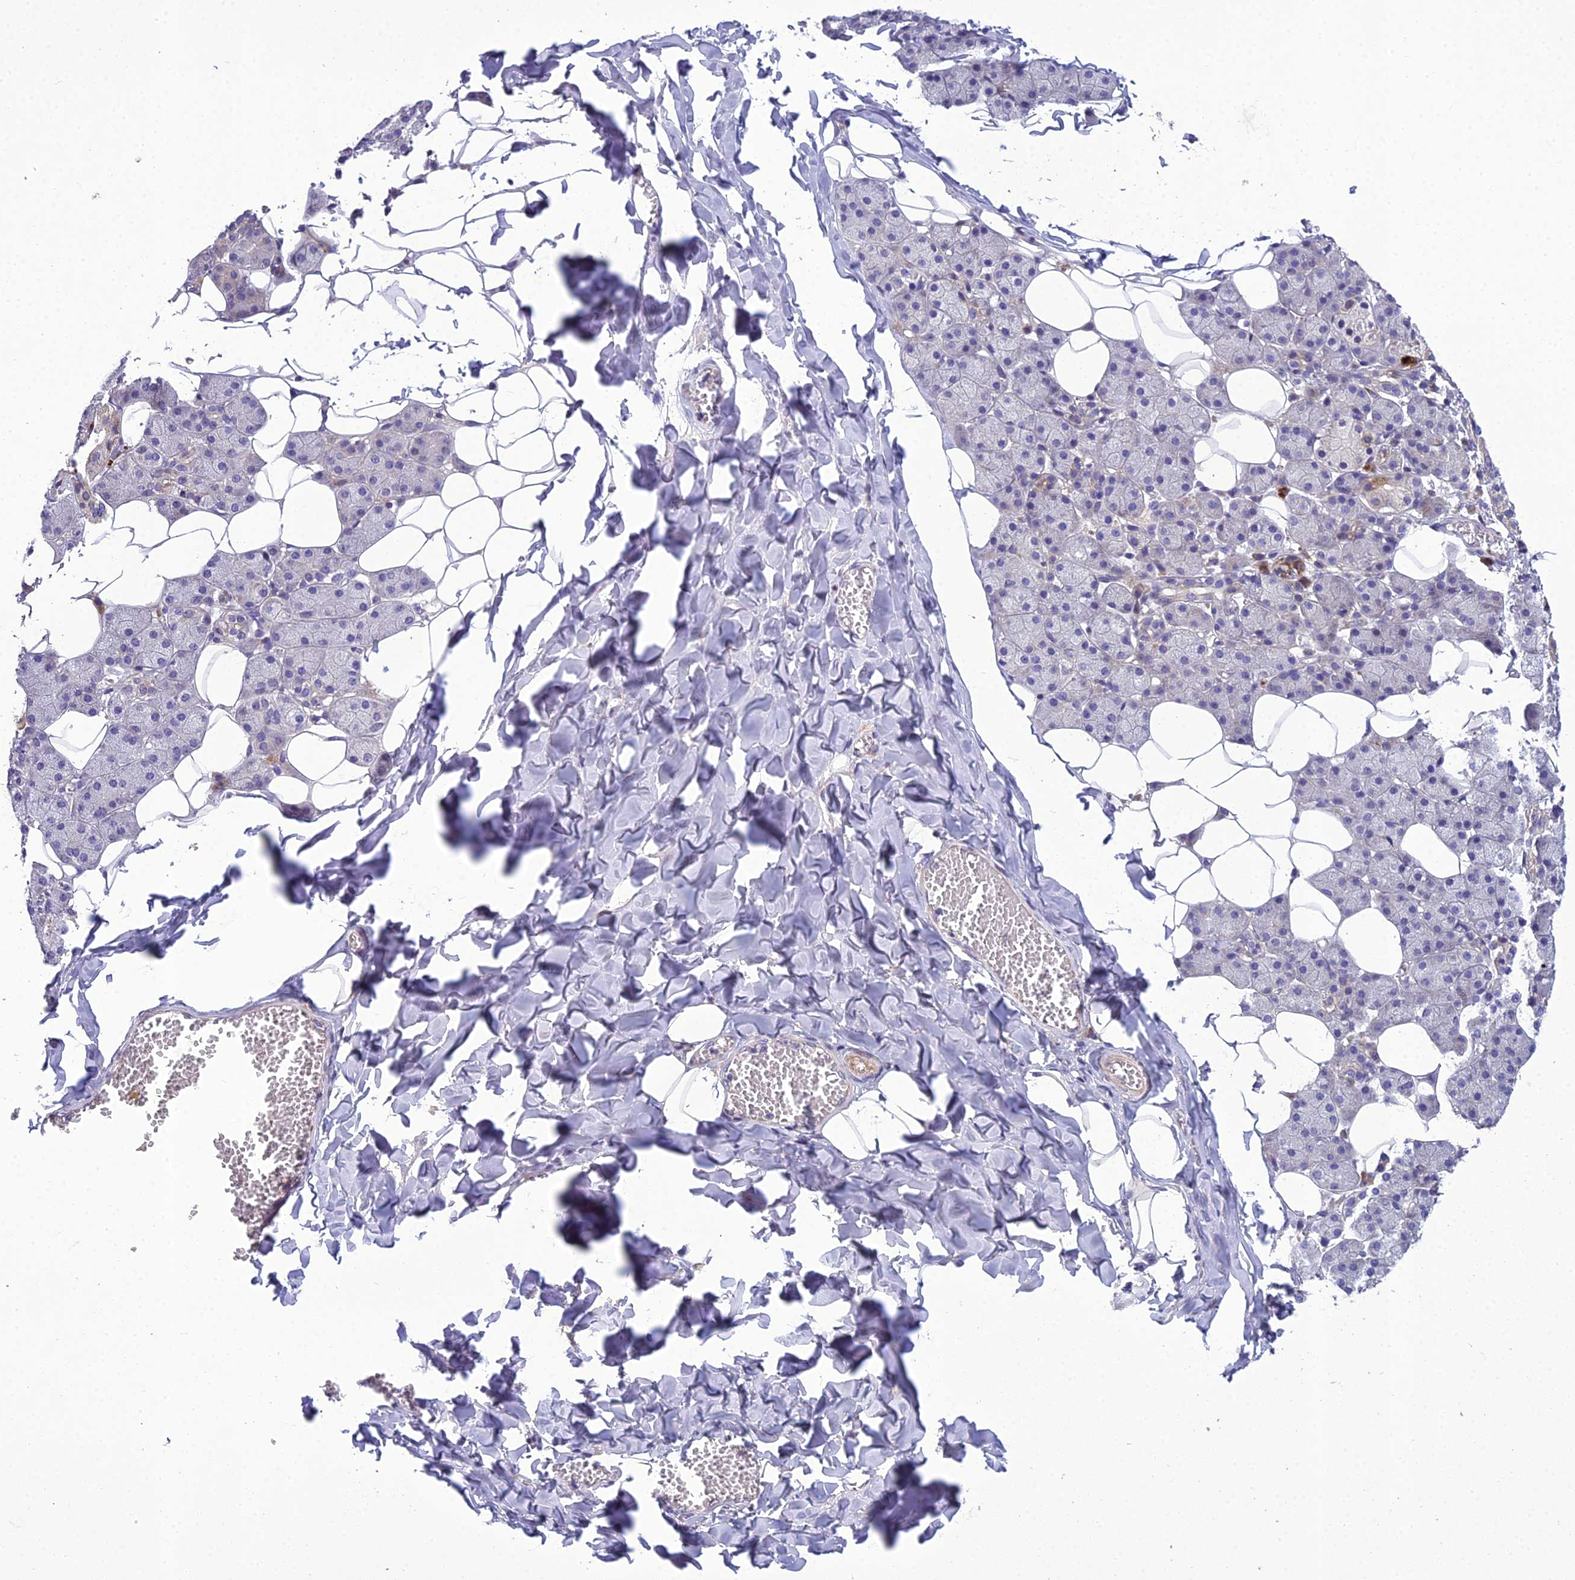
{"staining": {"intensity": "moderate", "quantity": "<25%", "location": "cytoplasmic/membranous"}, "tissue": "salivary gland", "cell_type": "Glandular cells", "image_type": "normal", "snomed": [{"axis": "morphology", "description": "Normal tissue, NOS"}, {"axis": "topography", "description": "Salivary gland"}], "caption": "Benign salivary gland shows moderate cytoplasmic/membranous expression in about <25% of glandular cells.", "gene": "ADIPOR2", "patient": {"sex": "female", "age": 33}}